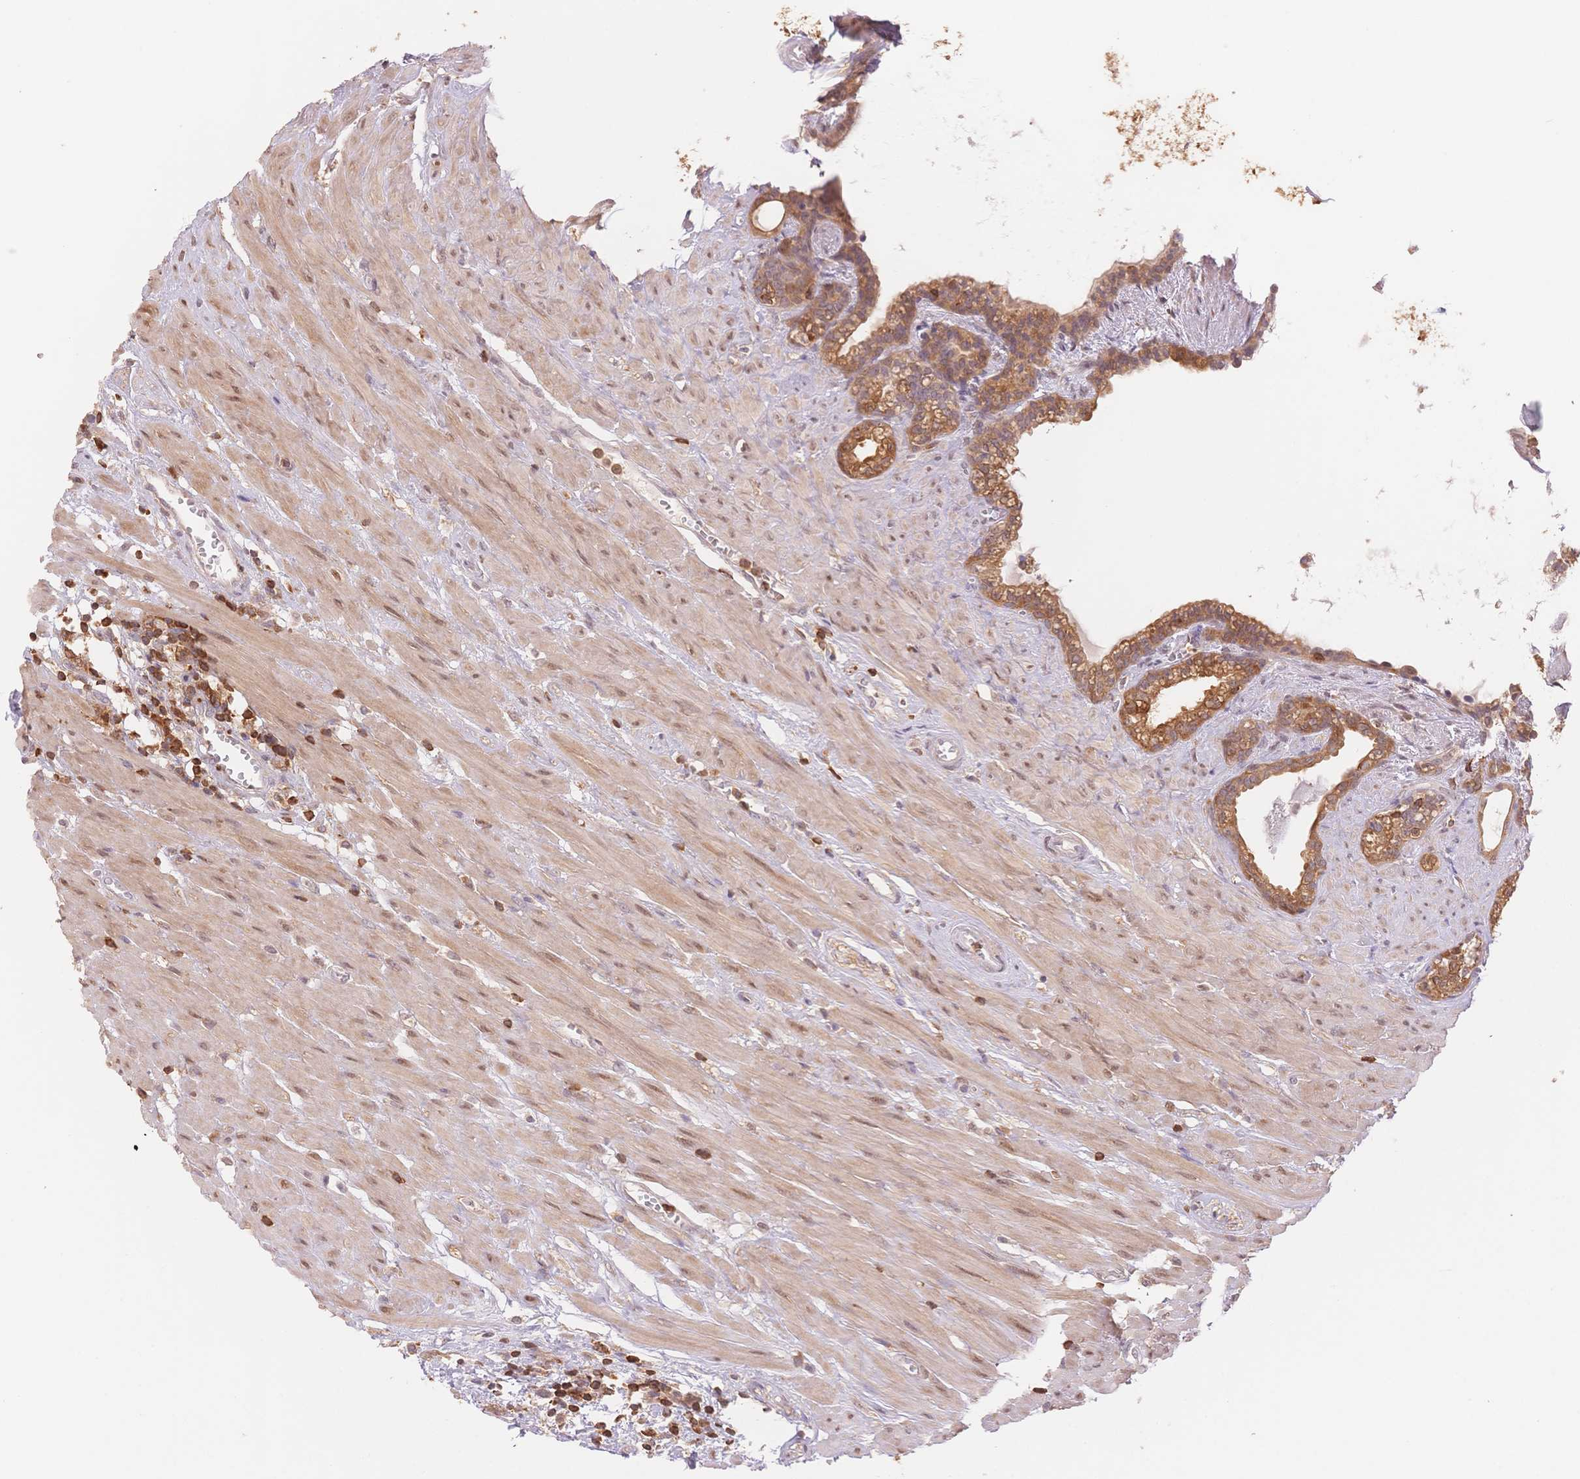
{"staining": {"intensity": "moderate", "quantity": "25%-75%", "location": "cytoplasmic/membranous"}, "tissue": "seminal vesicle", "cell_type": "Glandular cells", "image_type": "normal", "snomed": [{"axis": "morphology", "description": "Normal tissue, NOS"}, {"axis": "topography", "description": "Seminal veicle"}], "caption": "Immunohistochemistry micrograph of normal seminal vesicle: seminal vesicle stained using immunohistochemistry displays medium levels of moderate protein expression localized specifically in the cytoplasmic/membranous of glandular cells, appearing as a cytoplasmic/membranous brown color.", "gene": "STK39", "patient": {"sex": "male", "age": 76}}